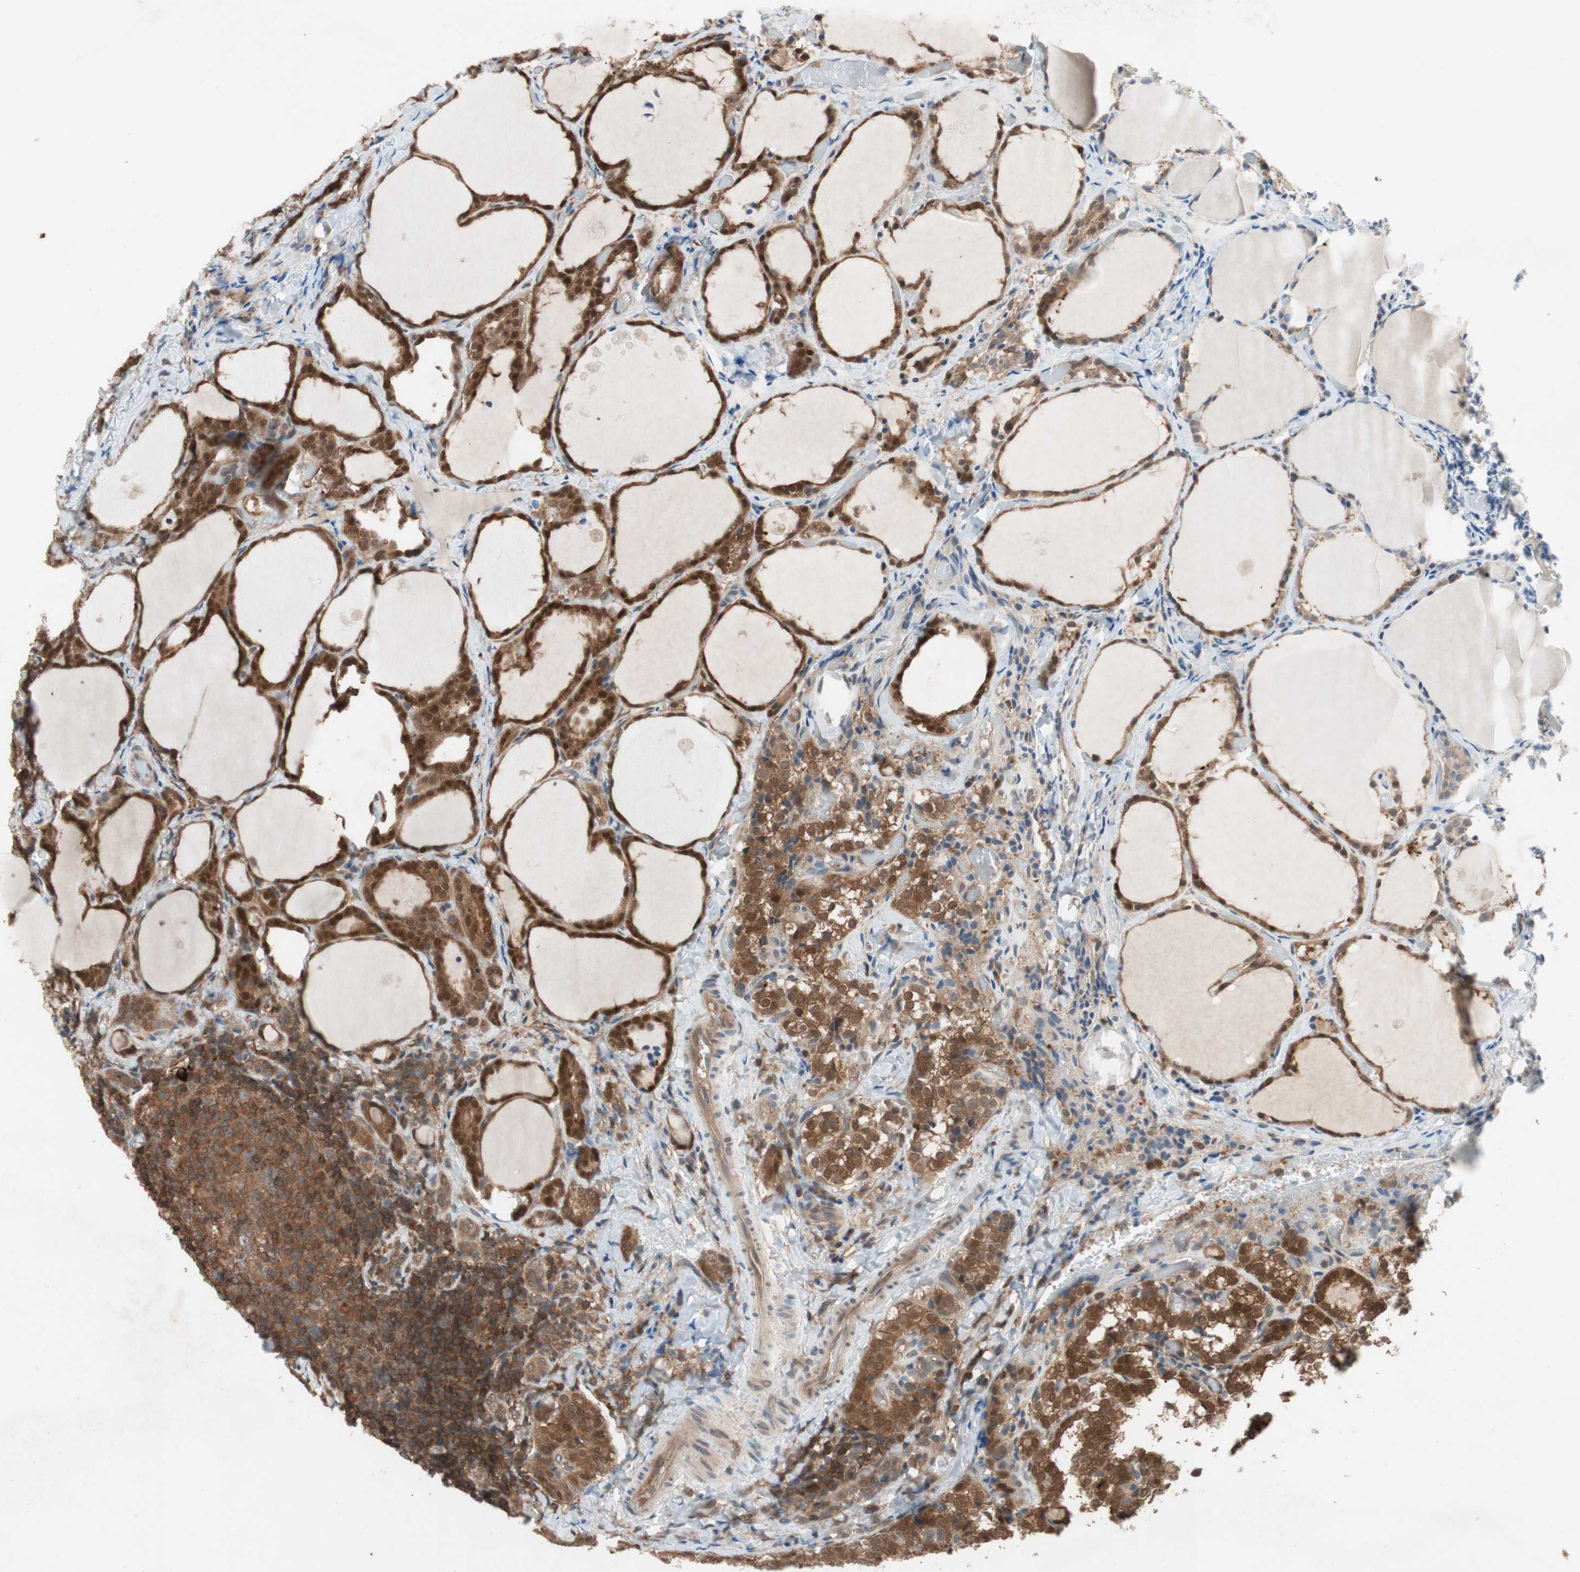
{"staining": {"intensity": "strong", "quantity": ">75%", "location": "cytoplasmic/membranous"}, "tissue": "thyroid cancer", "cell_type": "Tumor cells", "image_type": "cancer", "snomed": [{"axis": "morphology", "description": "Normal tissue, NOS"}, {"axis": "morphology", "description": "Papillary adenocarcinoma, NOS"}, {"axis": "topography", "description": "Thyroid gland"}], "caption": "Protein expression analysis of papillary adenocarcinoma (thyroid) demonstrates strong cytoplasmic/membranous staining in approximately >75% of tumor cells. Immunohistochemistry stains the protein in brown and the nuclei are stained blue.", "gene": "GALT", "patient": {"sex": "female", "age": 30}}